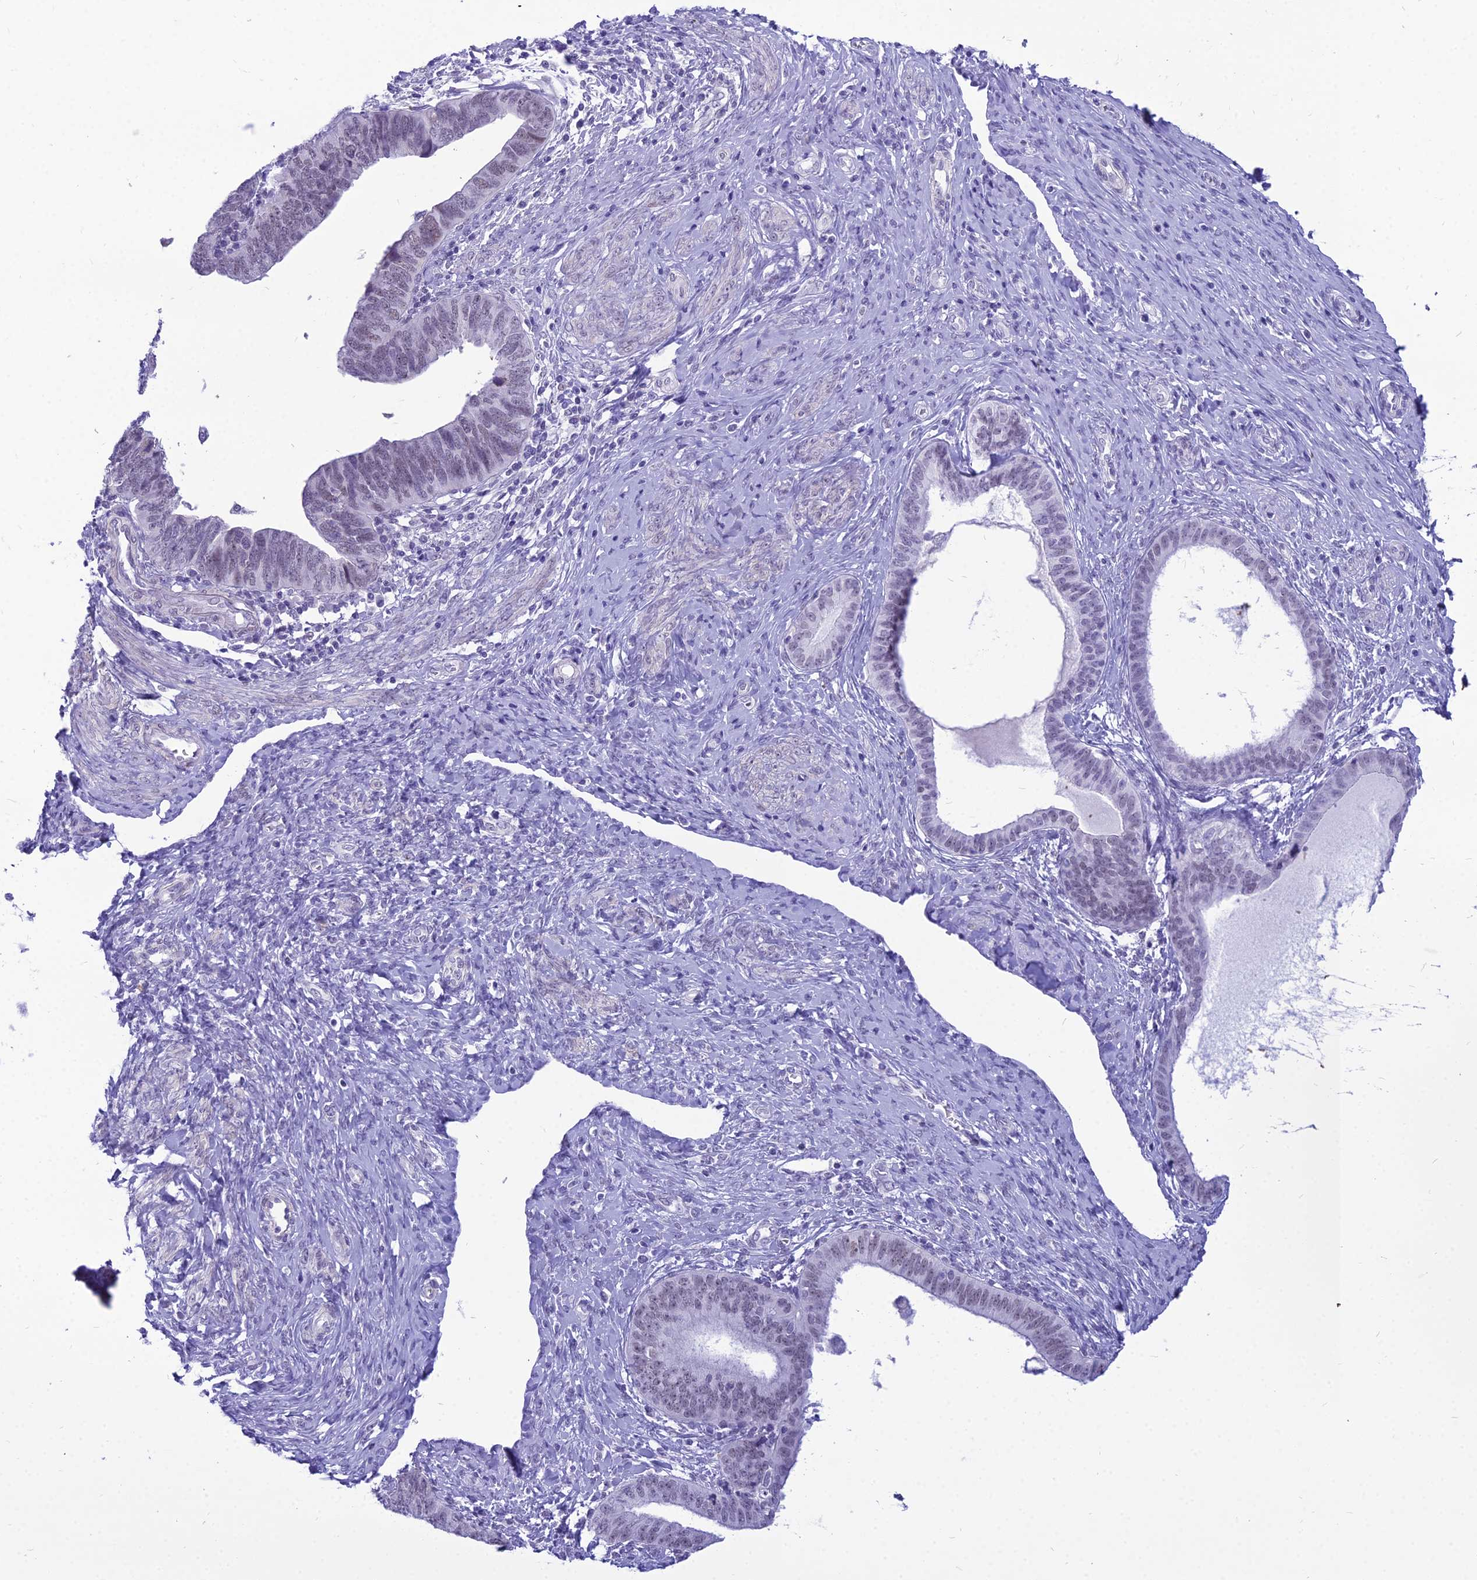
{"staining": {"intensity": "weak", "quantity": "25%-75%", "location": "nuclear"}, "tissue": "endometrial cancer", "cell_type": "Tumor cells", "image_type": "cancer", "snomed": [{"axis": "morphology", "description": "Adenocarcinoma, NOS"}, {"axis": "topography", "description": "Endometrium"}], "caption": "This image demonstrates immunohistochemistry staining of endometrial cancer (adenocarcinoma), with low weak nuclear staining in about 25%-75% of tumor cells.", "gene": "DHX40", "patient": {"sex": "female", "age": 79}}